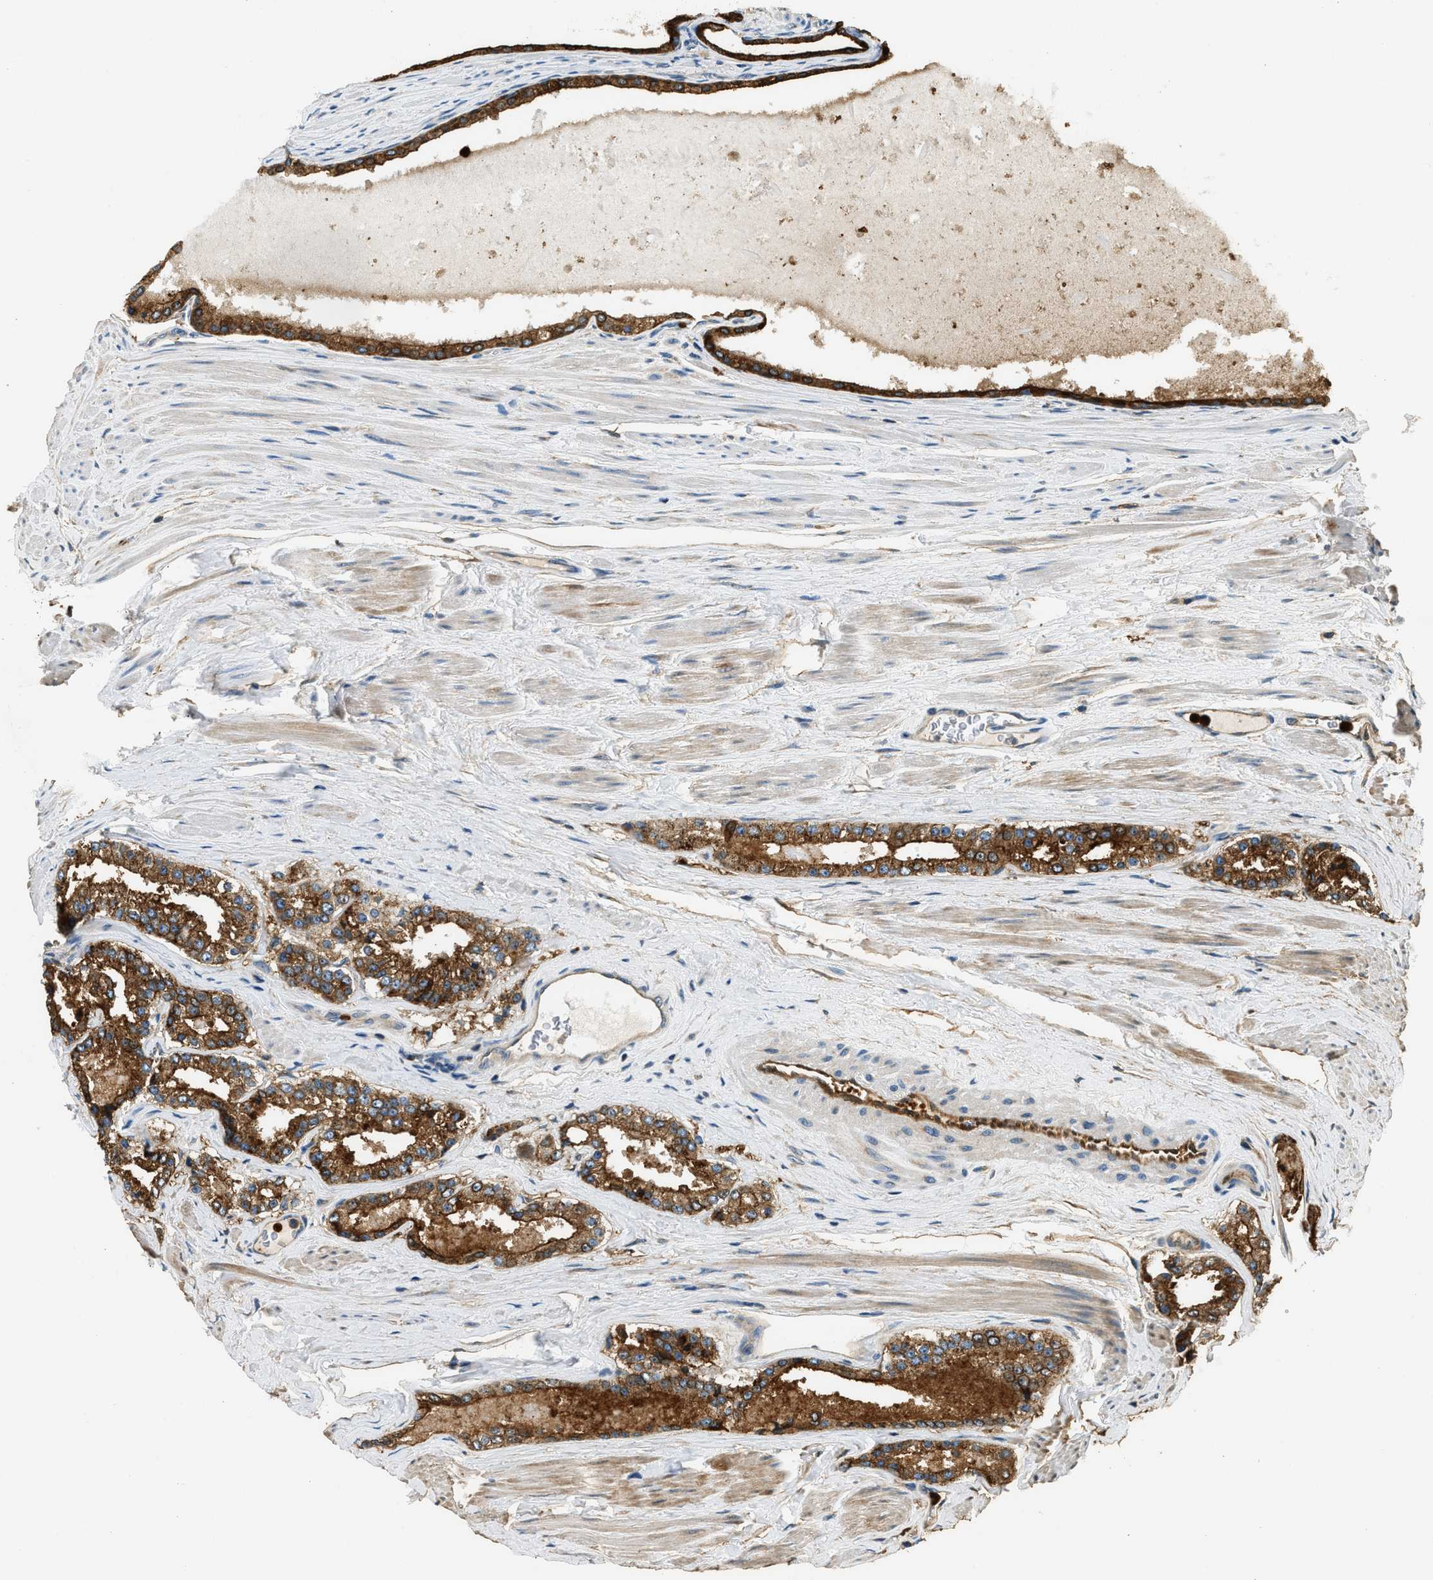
{"staining": {"intensity": "strong", "quantity": ">75%", "location": "cytoplasmic/membranous"}, "tissue": "prostate cancer", "cell_type": "Tumor cells", "image_type": "cancer", "snomed": [{"axis": "morphology", "description": "Adenocarcinoma, Low grade"}, {"axis": "topography", "description": "Prostate"}], "caption": "Prostate cancer stained with immunohistochemistry displays strong cytoplasmic/membranous expression in approximately >75% of tumor cells. (DAB (3,3'-diaminobenzidine) = brown stain, brightfield microscopy at high magnification).", "gene": "ANXA3", "patient": {"sex": "male", "age": 70}}